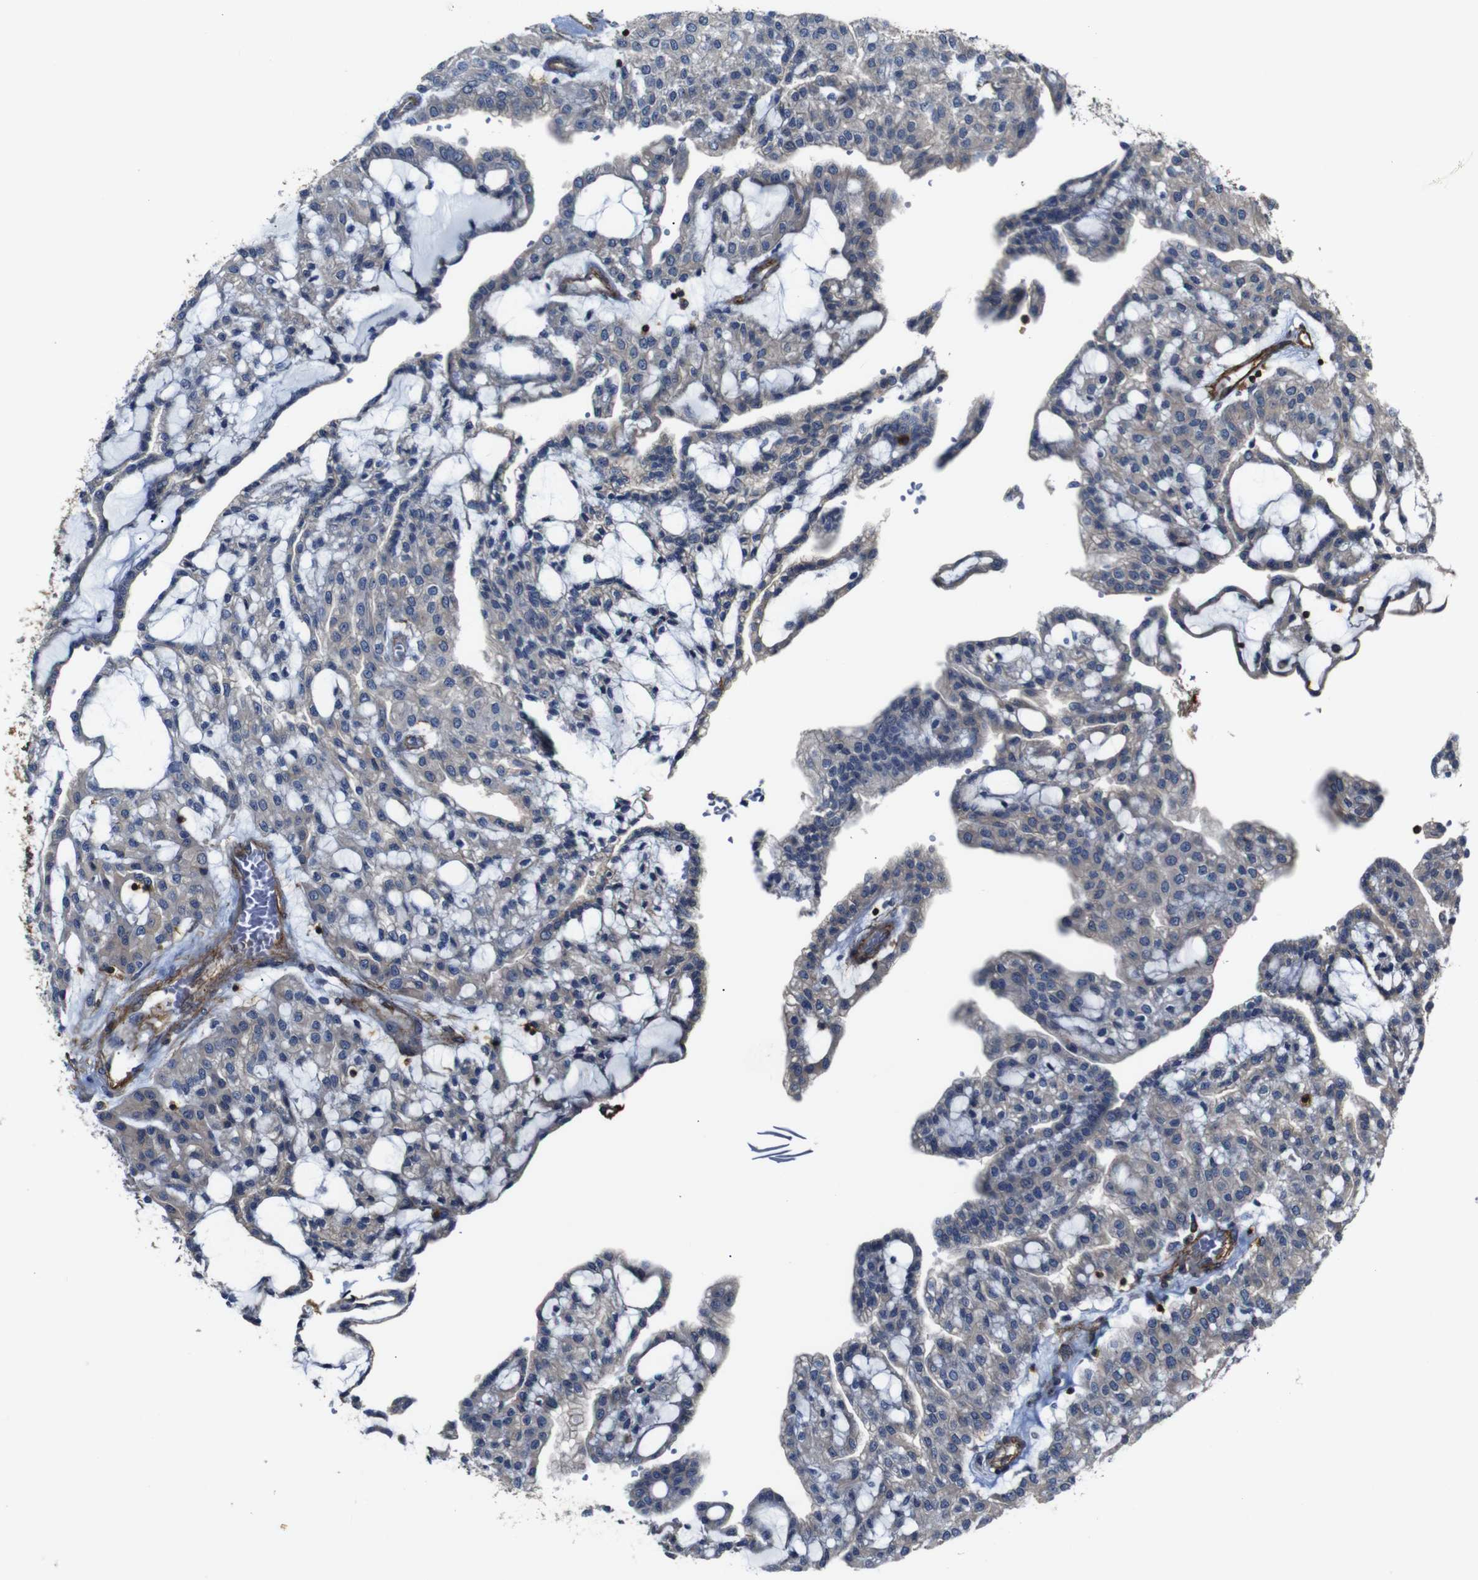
{"staining": {"intensity": "negative", "quantity": "none", "location": "none"}, "tissue": "renal cancer", "cell_type": "Tumor cells", "image_type": "cancer", "snomed": [{"axis": "morphology", "description": "Adenocarcinoma, NOS"}, {"axis": "topography", "description": "Kidney"}], "caption": "Human adenocarcinoma (renal) stained for a protein using IHC displays no positivity in tumor cells.", "gene": "PI4KA", "patient": {"sex": "male", "age": 63}}